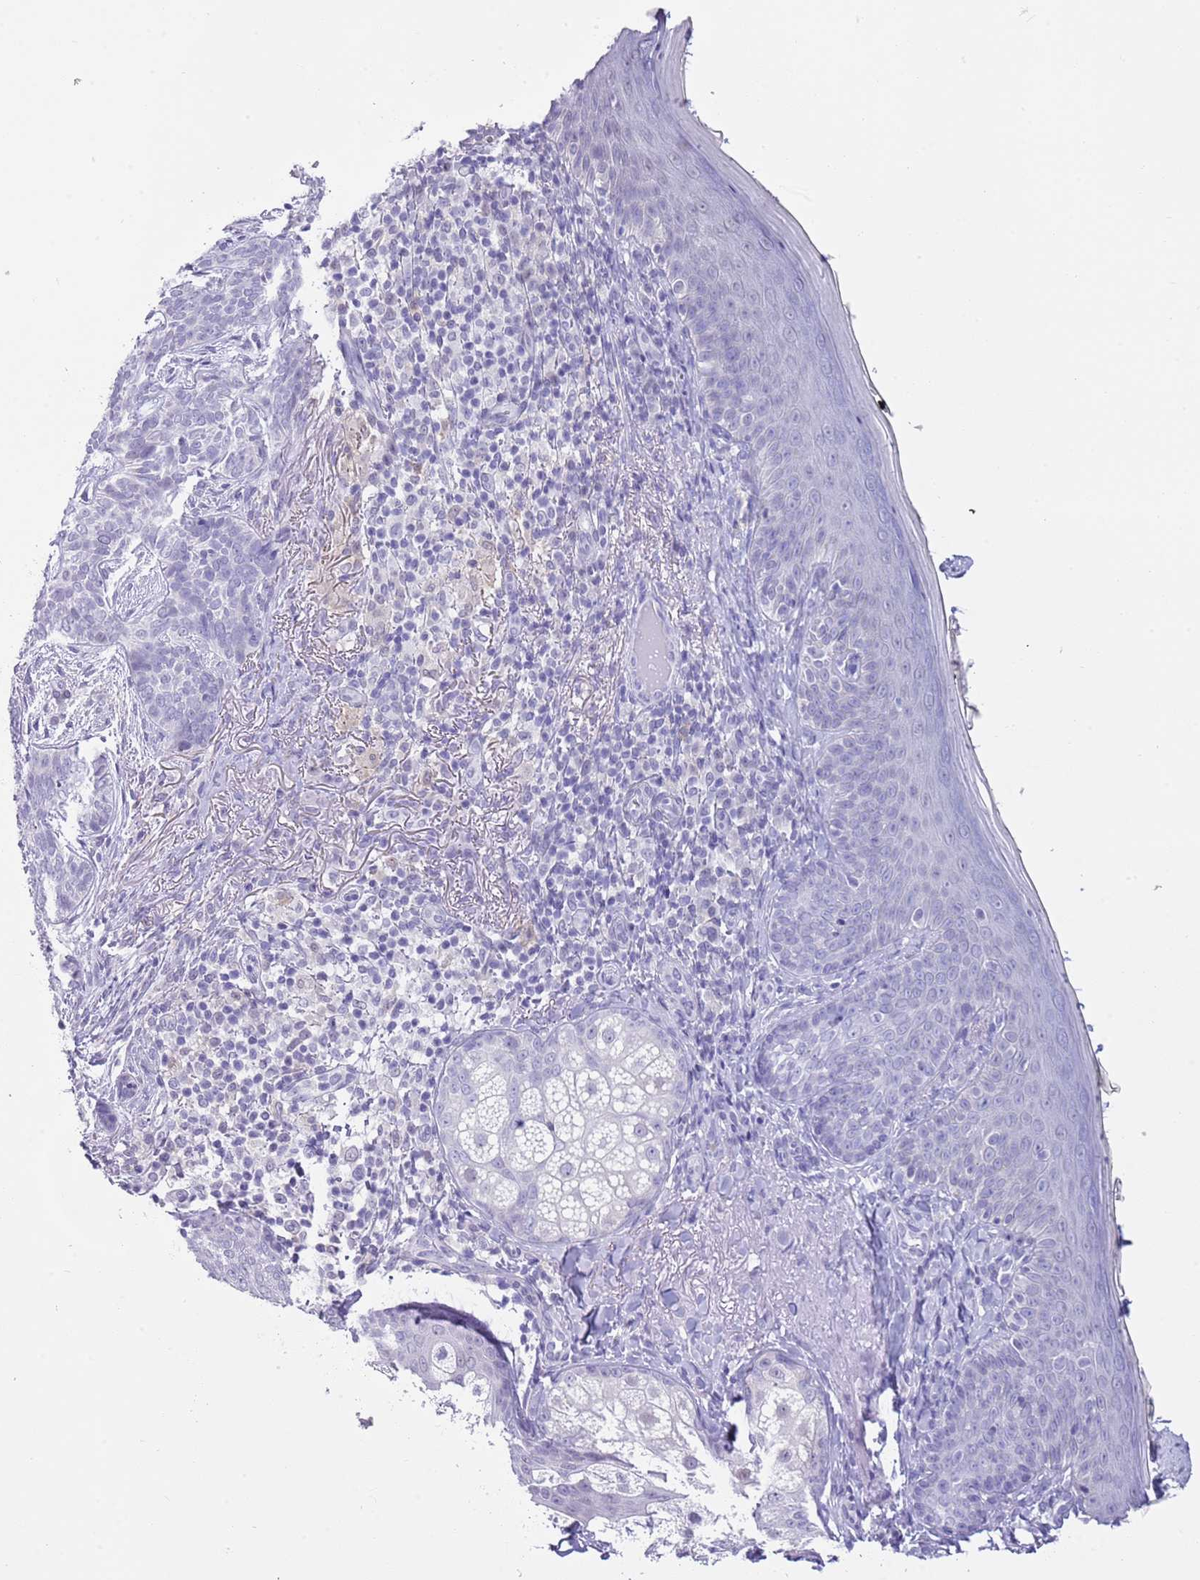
{"staining": {"intensity": "negative", "quantity": "none", "location": "none"}, "tissue": "skin", "cell_type": "Fibroblasts", "image_type": "normal", "snomed": [{"axis": "morphology", "description": "Normal tissue, NOS"}, {"axis": "topography", "description": "Skin"}], "caption": "This is a photomicrograph of IHC staining of normal skin, which shows no expression in fibroblasts.", "gene": "PPP1R17", "patient": {"sex": "male", "age": 57}}